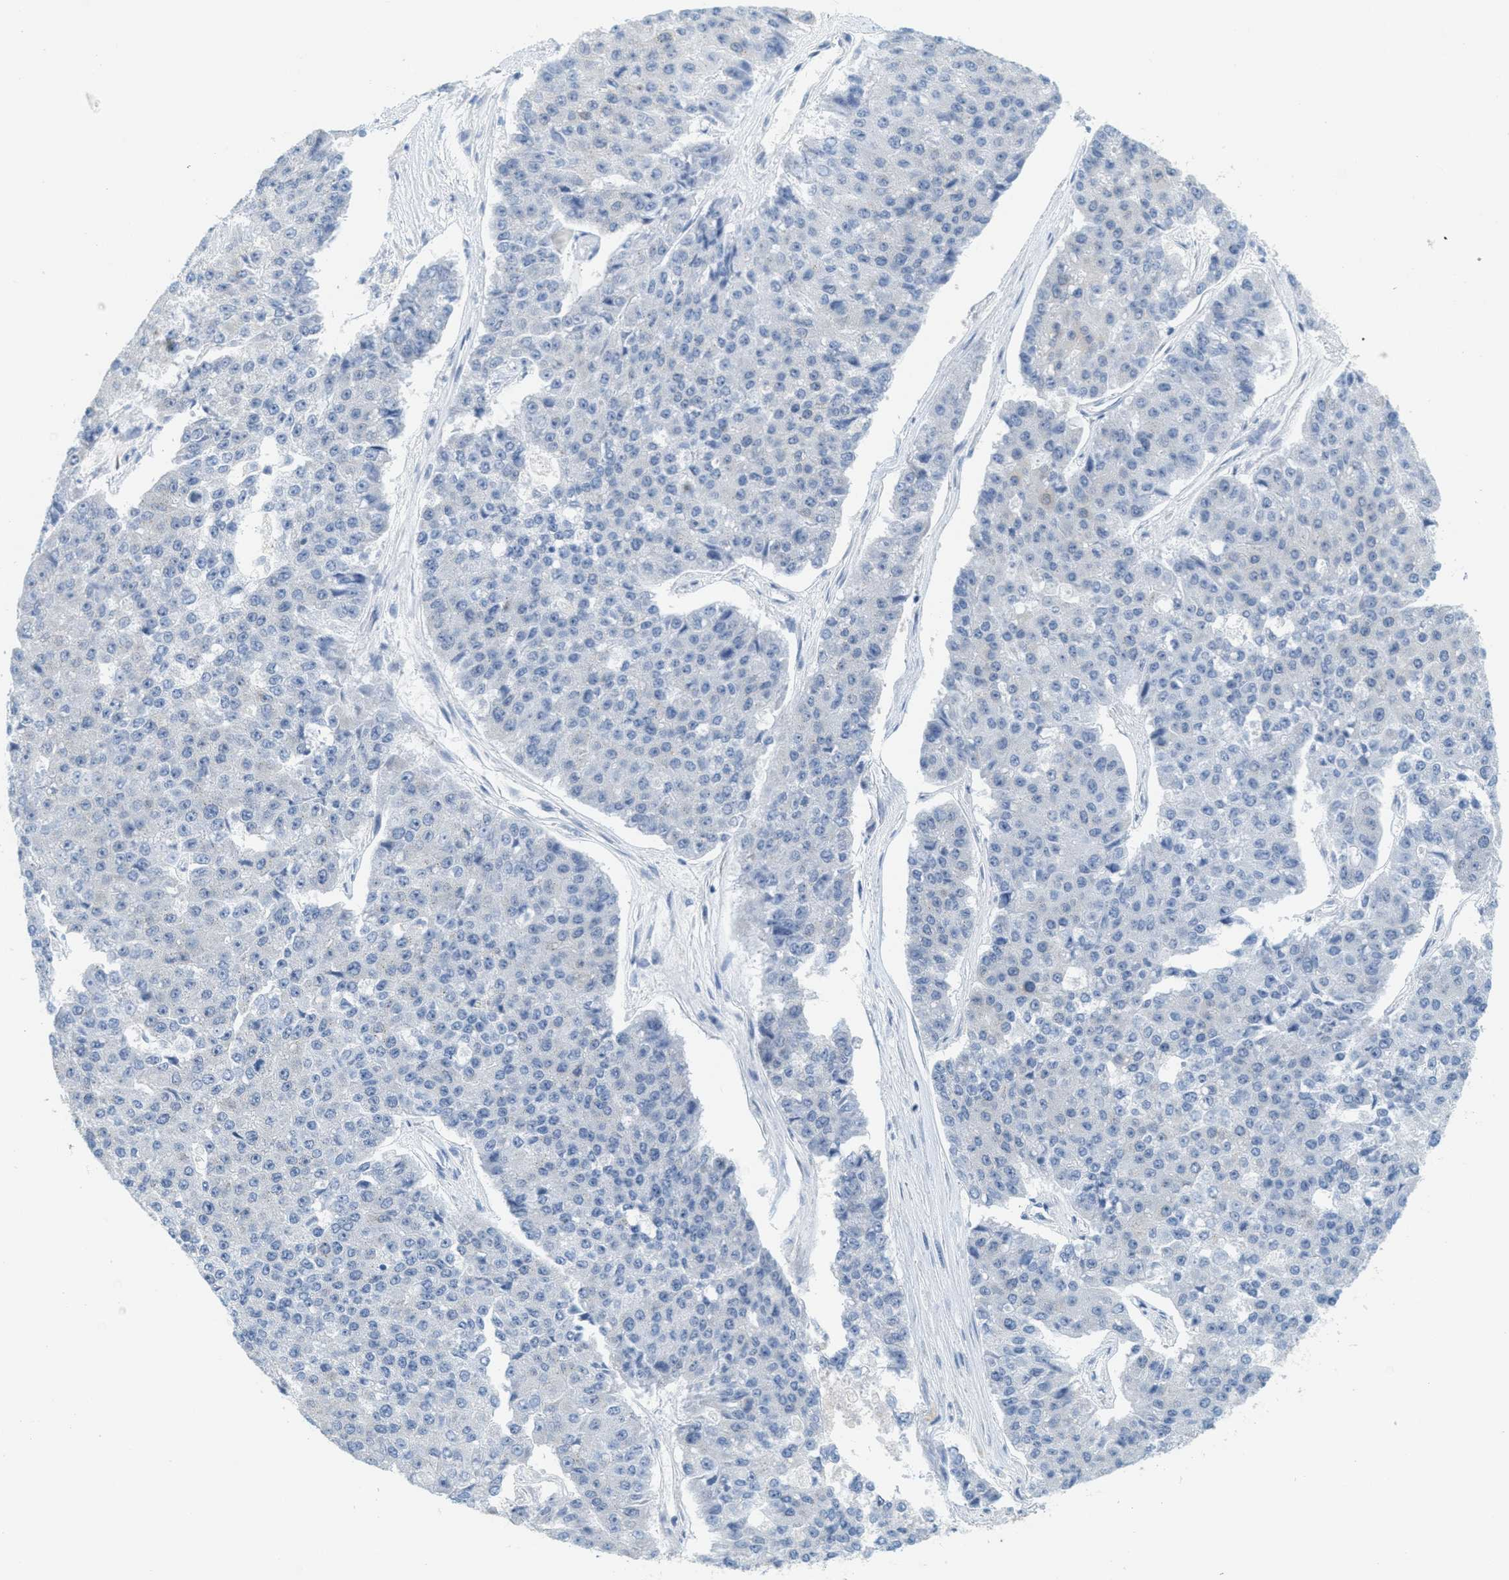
{"staining": {"intensity": "negative", "quantity": "none", "location": "none"}, "tissue": "pancreatic cancer", "cell_type": "Tumor cells", "image_type": "cancer", "snomed": [{"axis": "morphology", "description": "Adenocarcinoma, NOS"}, {"axis": "topography", "description": "Pancreas"}], "caption": "Immunohistochemistry micrograph of human pancreatic adenocarcinoma stained for a protein (brown), which exhibits no staining in tumor cells.", "gene": "TEX264", "patient": {"sex": "male", "age": 50}}